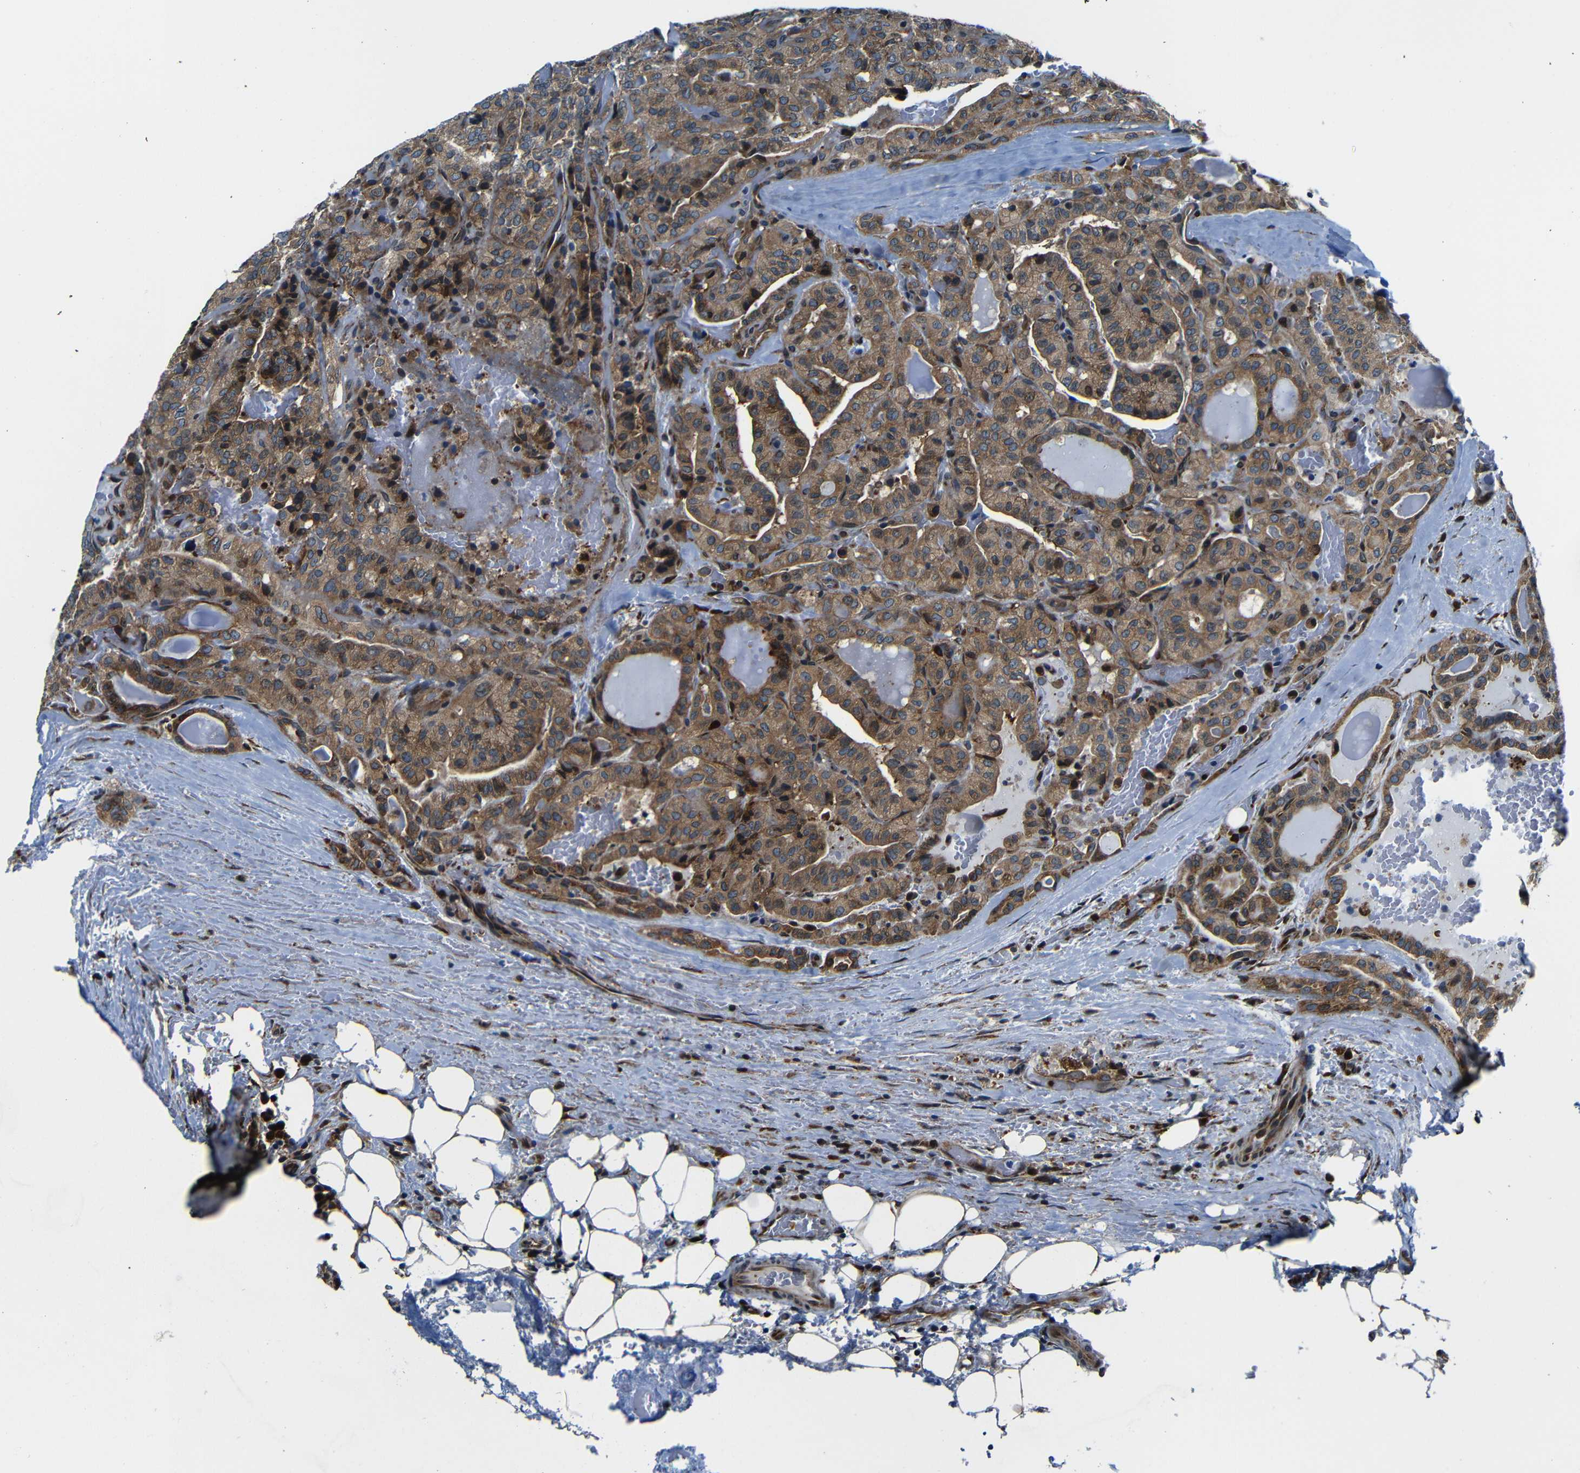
{"staining": {"intensity": "moderate", "quantity": ">75%", "location": "cytoplasmic/membranous"}, "tissue": "head and neck cancer", "cell_type": "Tumor cells", "image_type": "cancer", "snomed": [{"axis": "morphology", "description": "Squamous cell carcinoma, NOS"}, {"axis": "topography", "description": "Oral tissue"}, {"axis": "topography", "description": "Head-Neck"}], "caption": "The micrograph displays a brown stain indicating the presence of a protein in the cytoplasmic/membranous of tumor cells in head and neck cancer. The protein is shown in brown color, while the nuclei are stained blue.", "gene": "ABCE1", "patient": {"sex": "female", "age": 50}}